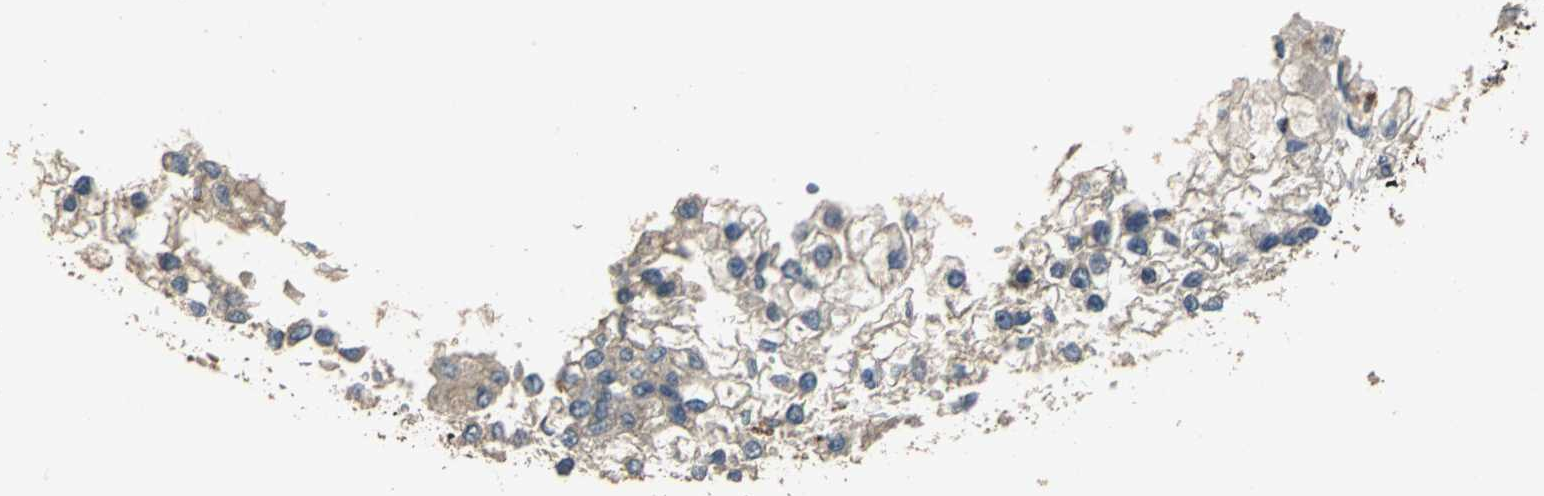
{"staining": {"intensity": "weak", "quantity": ">75%", "location": "cytoplasmic/membranous"}, "tissue": "liver cancer", "cell_type": "Tumor cells", "image_type": "cancer", "snomed": [{"axis": "morphology", "description": "Carcinoma, Hepatocellular, NOS"}, {"axis": "topography", "description": "Liver"}], "caption": "Hepatocellular carcinoma (liver) was stained to show a protein in brown. There is low levels of weak cytoplasmic/membranous positivity in about >75% of tumor cells. (DAB (3,3'-diaminobenzidine) = brown stain, brightfield microscopy at high magnification).", "gene": "MET", "patient": {"sex": "female", "age": 66}}